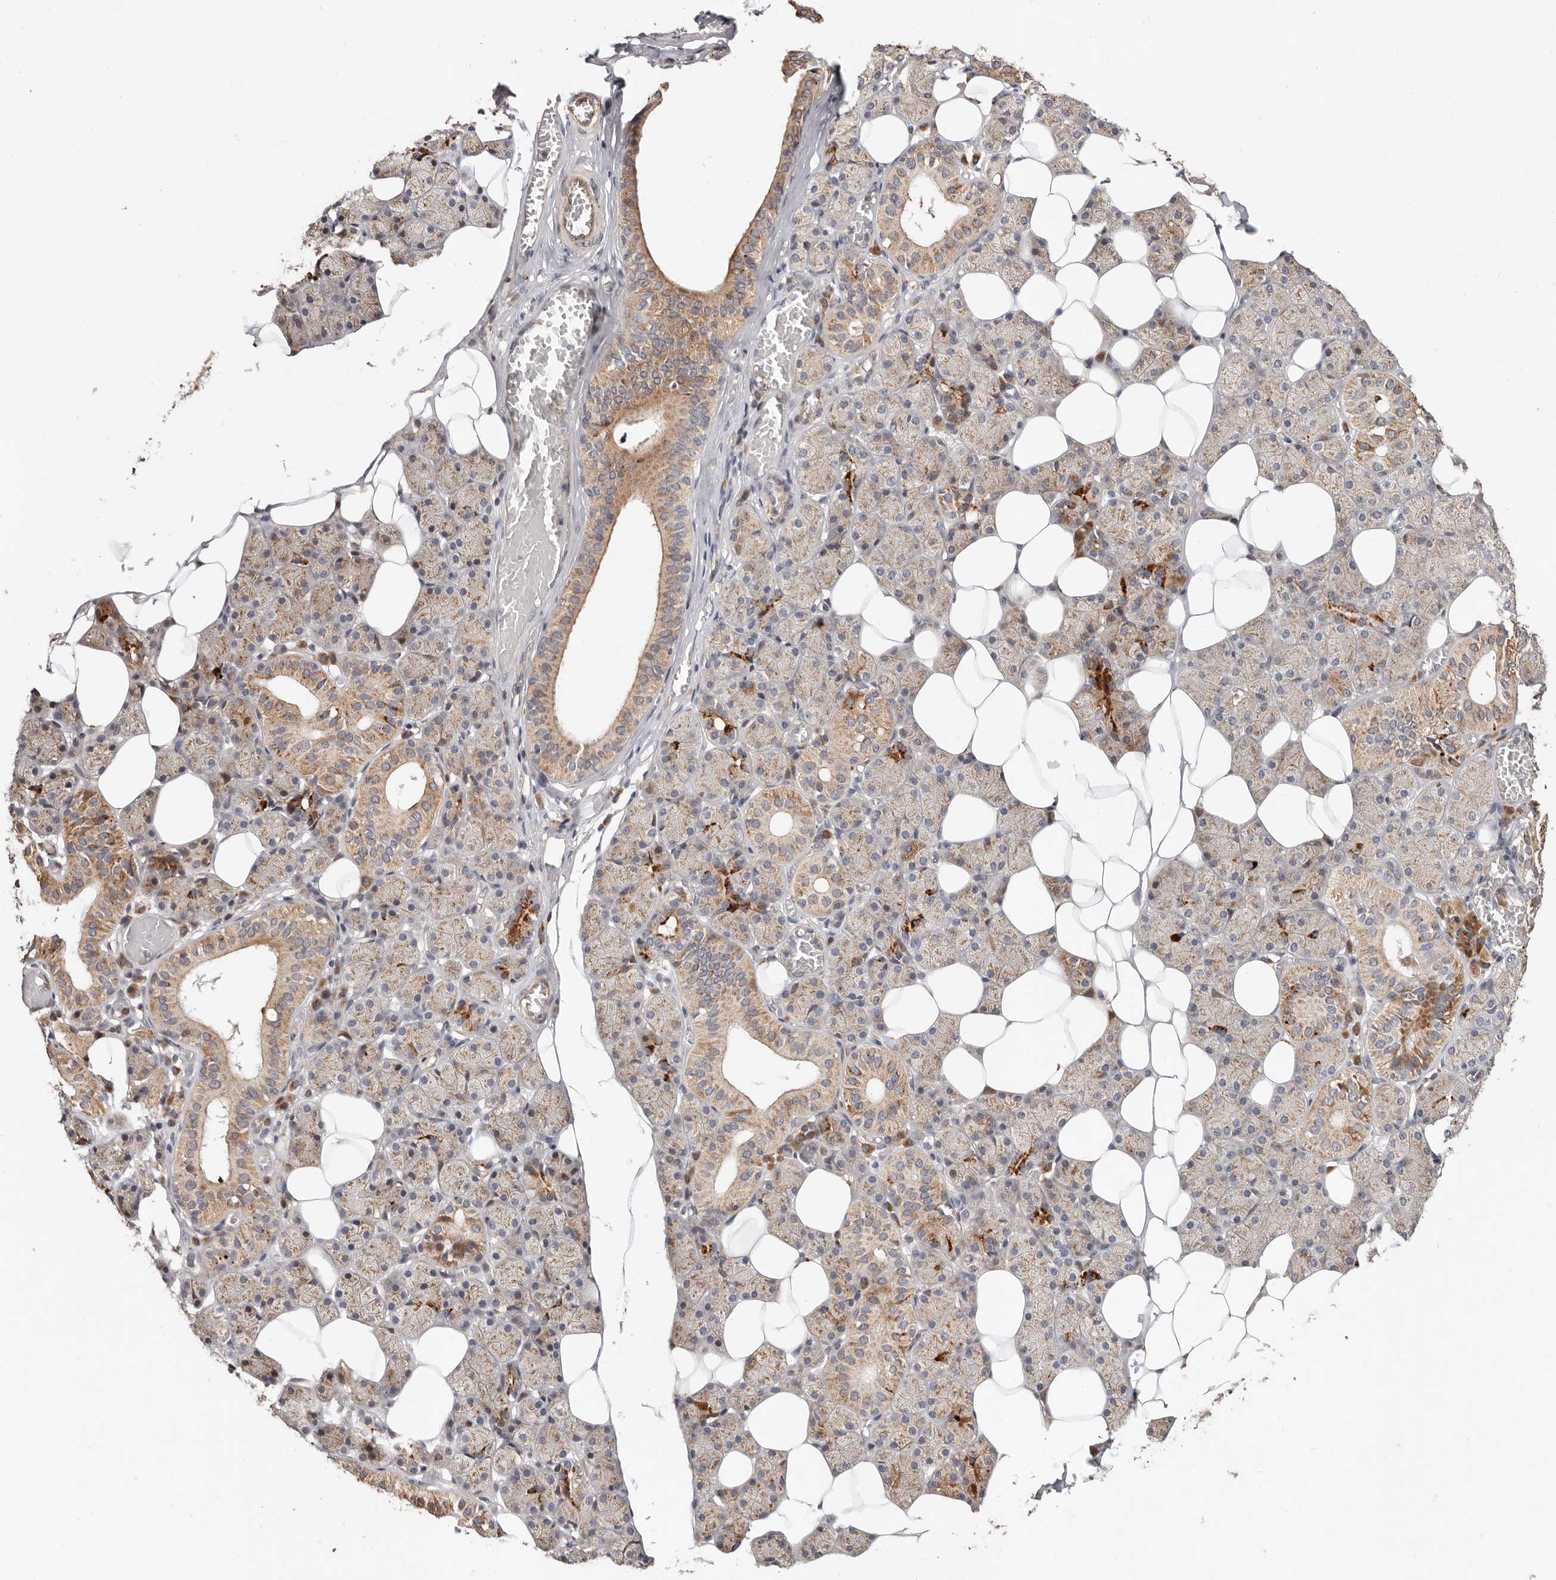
{"staining": {"intensity": "moderate", "quantity": ">75%", "location": "cytoplasmic/membranous"}, "tissue": "salivary gland", "cell_type": "Glandular cells", "image_type": "normal", "snomed": [{"axis": "morphology", "description": "Normal tissue, NOS"}, {"axis": "topography", "description": "Salivary gland"}], "caption": "Salivary gland stained for a protein reveals moderate cytoplasmic/membranous positivity in glandular cells.", "gene": "USP33", "patient": {"sex": "female", "age": 33}}